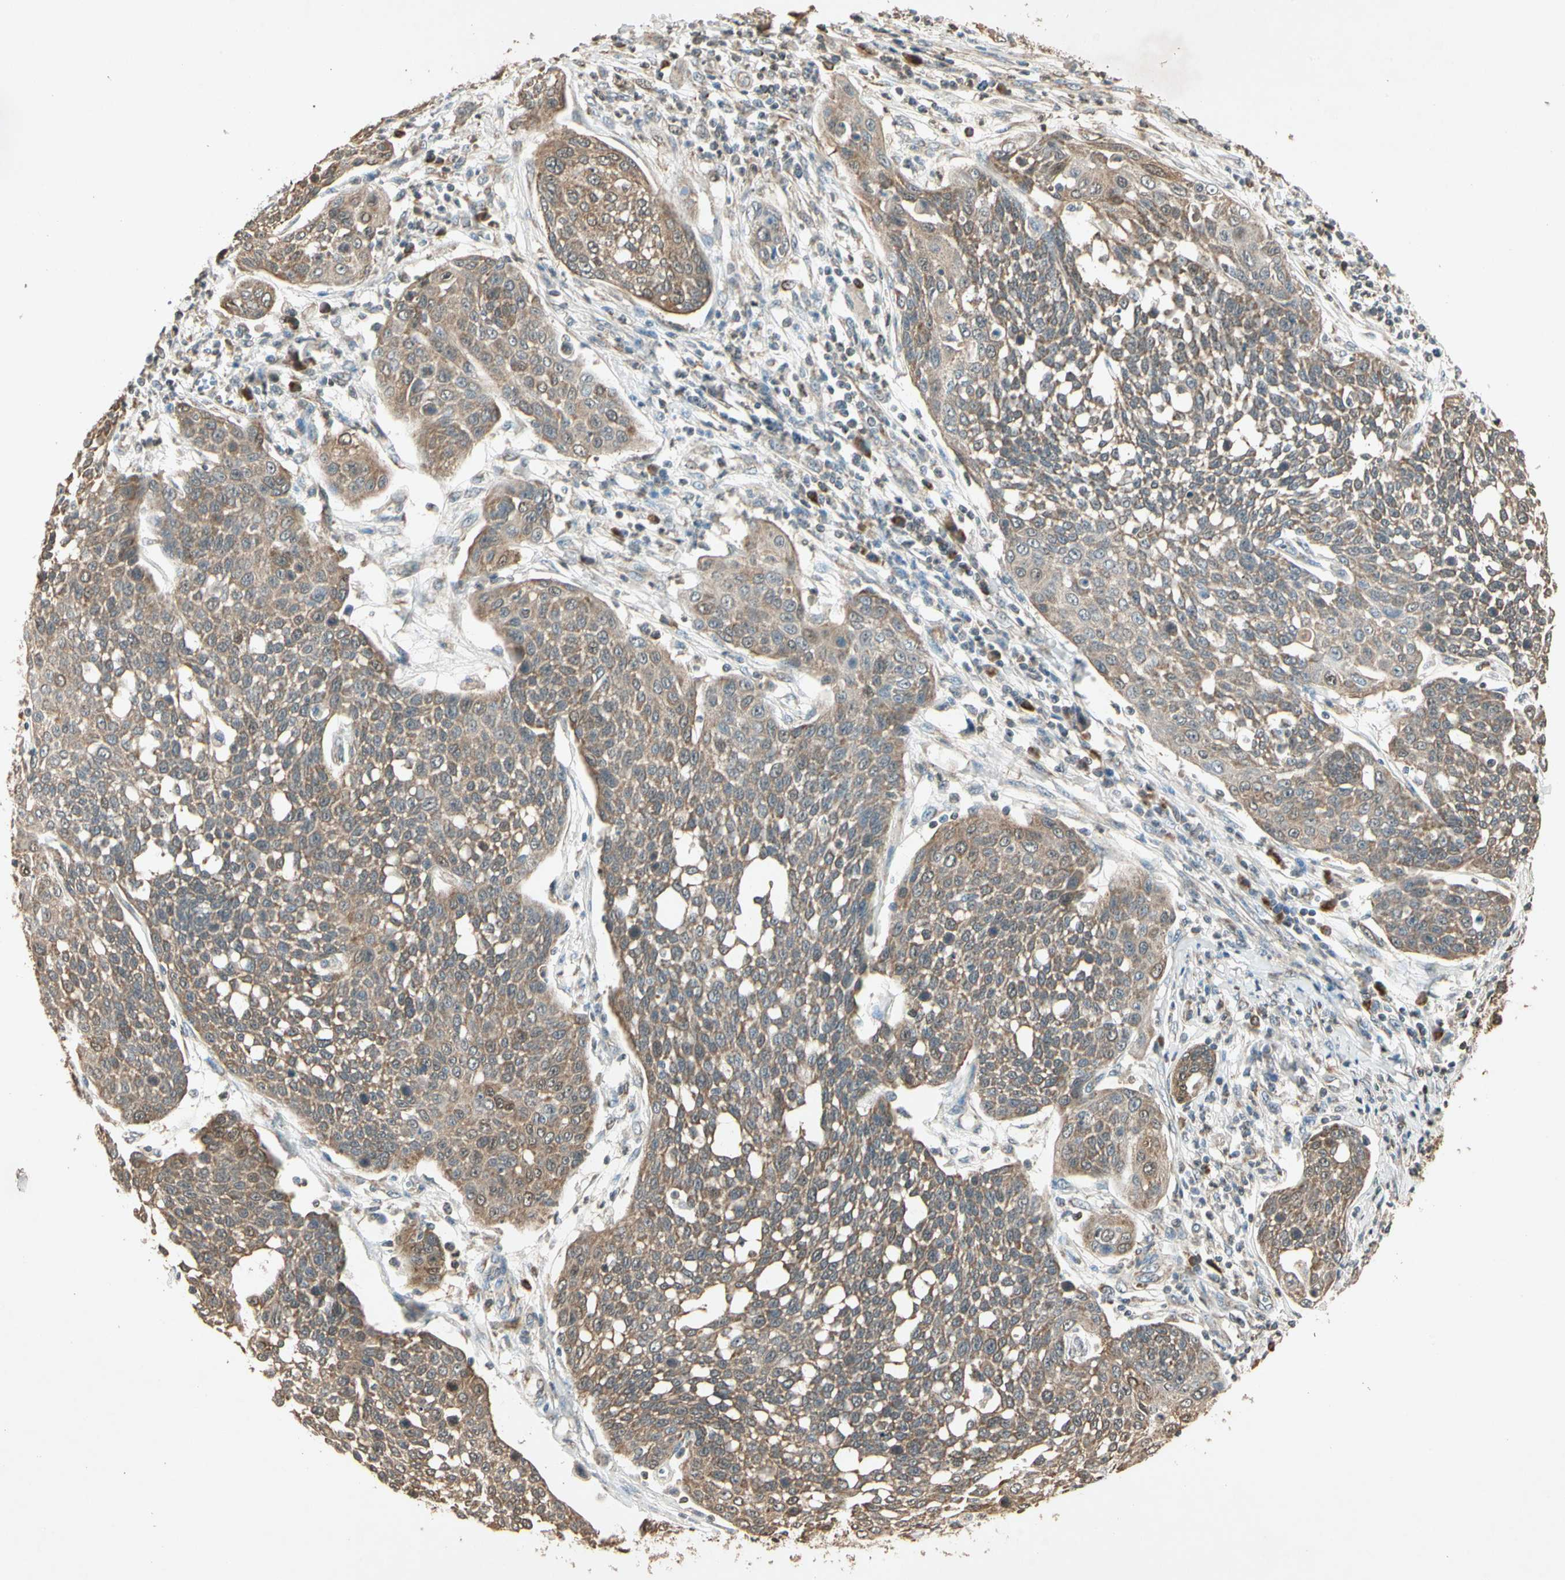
{"staining": {"intensity": "weak", "quantity": ">75%", "location": "cytoplasmic/membranous"}, "tissue": "cervical cancer", "cell_type": "Tumor cells", "image_type": "cancer", "snomed": [{"axis": "morphology", "description": "Squamous cell carcinoma, NOS"}, {"axis": "topography", "description": "Cervix"}], "caption": "Protein staining displays weak cytoplasmic/membranous staining in about >75% of tumor cells in cervical cancer.", "gene": "PRDX5", "patient": {"sex": "female", "age": 34}}